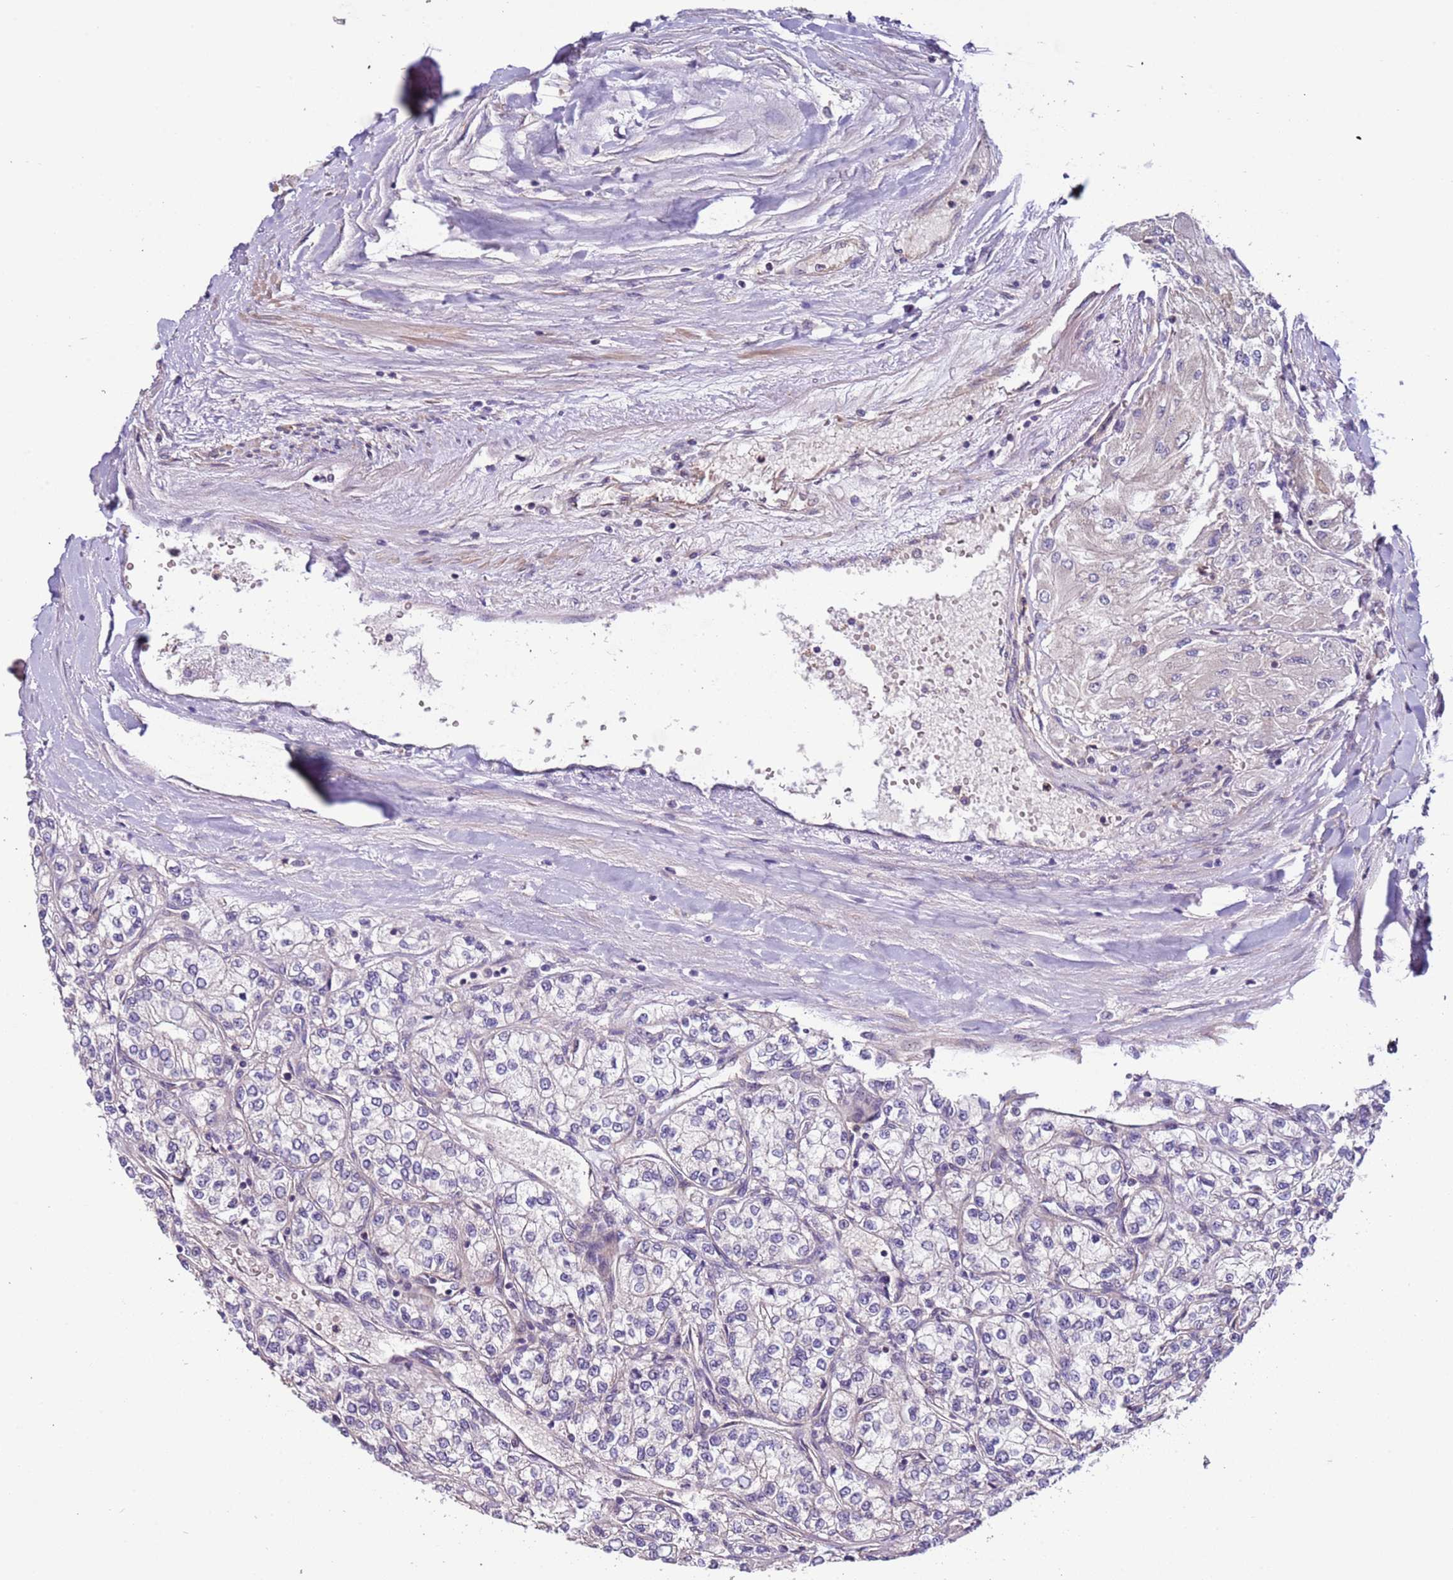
{"staining": {"intensity": "negative", "quantity": "none", "location": "none"}, "tissue": "renal cancer", "cell_type": "Tumor cells", "image_type": "cancer", "snomed": [{"axis": "morphology", "description": "Adenocarcinoma, NOS"}, {"axis": "topography", "description": "Kidney"}], "caption": "This is an immunohistochemistry (IHC) image of human renal cancer. There is no positivity in tumor cells.", "gene": "LAMB4", "patient": {"sex": "male", "age": 80}}